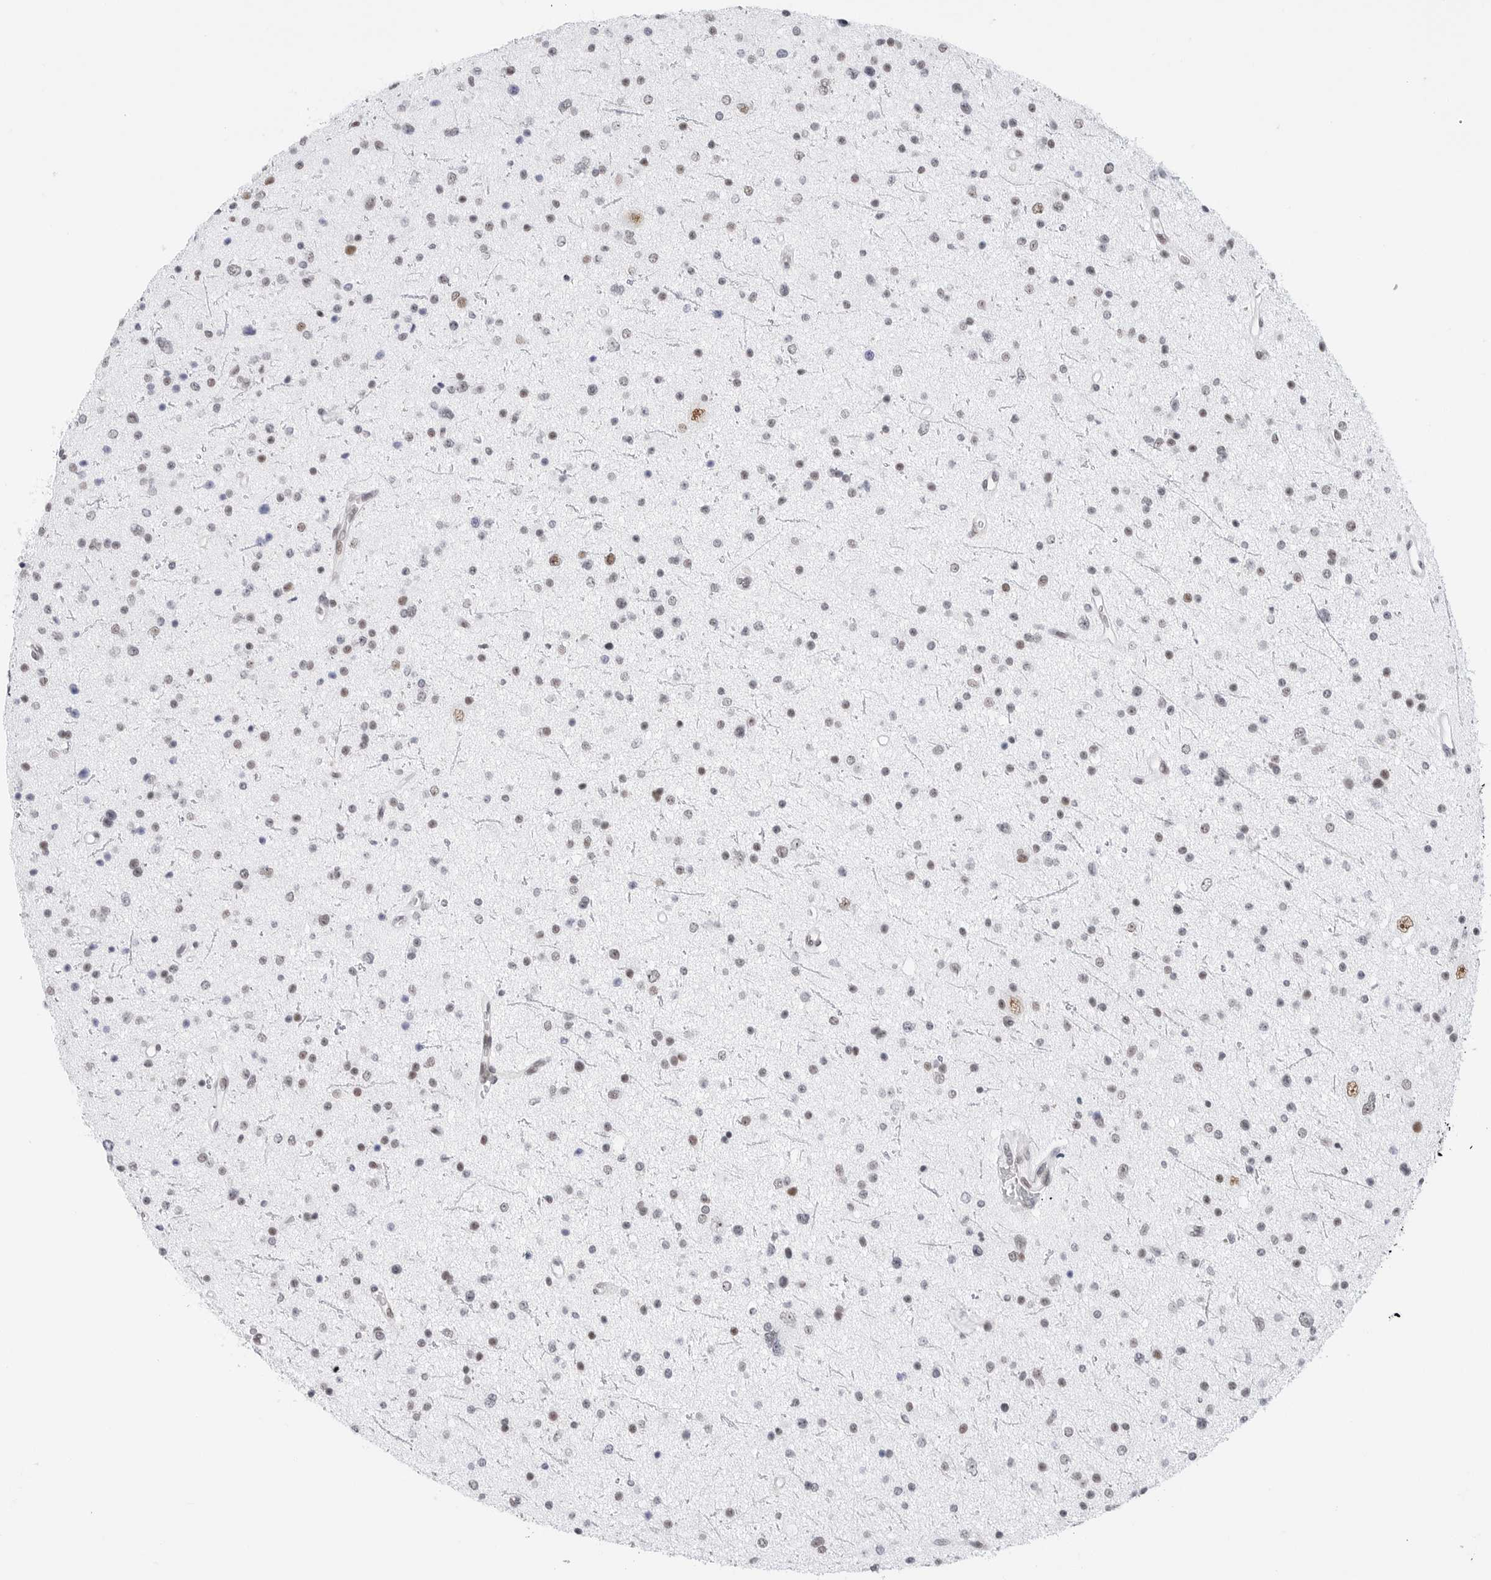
{"staining": {"intensity": "negative", "quantity": "none", "location": "none"}, "tissue": "glioma", "cell_type": "Tumor cells", "image_type": "cancer", "snomed": [{"axis": "morphology", "description": "Glioma, malignant, Low grade"}, {"axis": "topography", "description": "Brain"}], "caption": "Human glioma stained for a protein using immunohistochemistry (IHC) reveals no expression in tumor cells.", "gene": "C1orf162", "patient": {"sex": "female", "age": 37}}